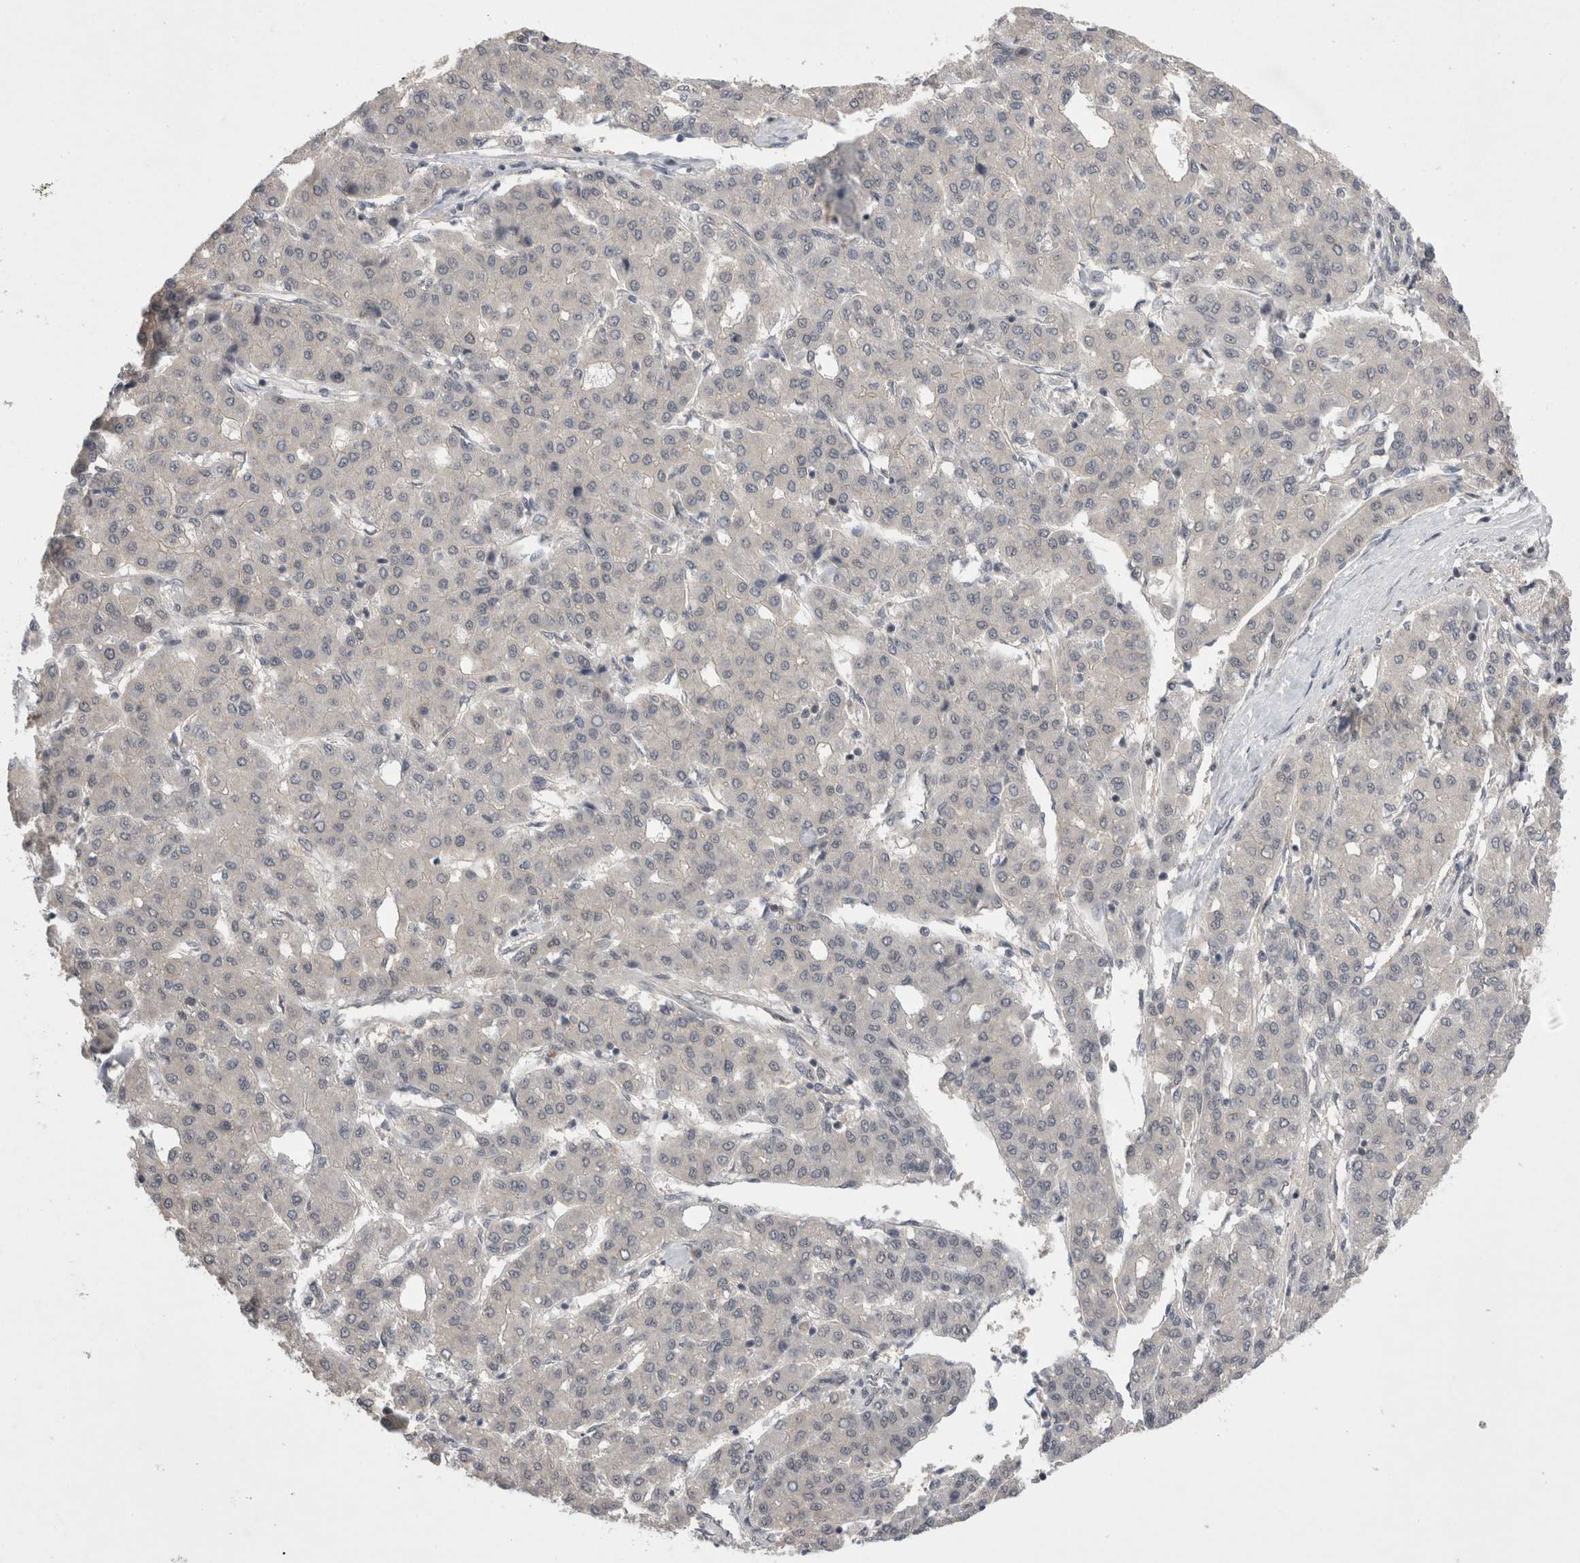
{"staining": {"intensity": "negative", "quantity": "none", "location": "none"}, "tissue": "liver cancer", "cell_type": "Tumor cells", "image_type": "cancer", "snomed": [{"axis": "morphology", "description": "Carcinoma, Hepatocellular, NOS"}, {"axis": "topography", "description": "Liver"}], "caption": "Tumor cells show no significant protein positivity in liver cancer (hepatocellular carcinoma).", "gene": "ZNF341", "patient": {"sex": "male", "age": 65}}